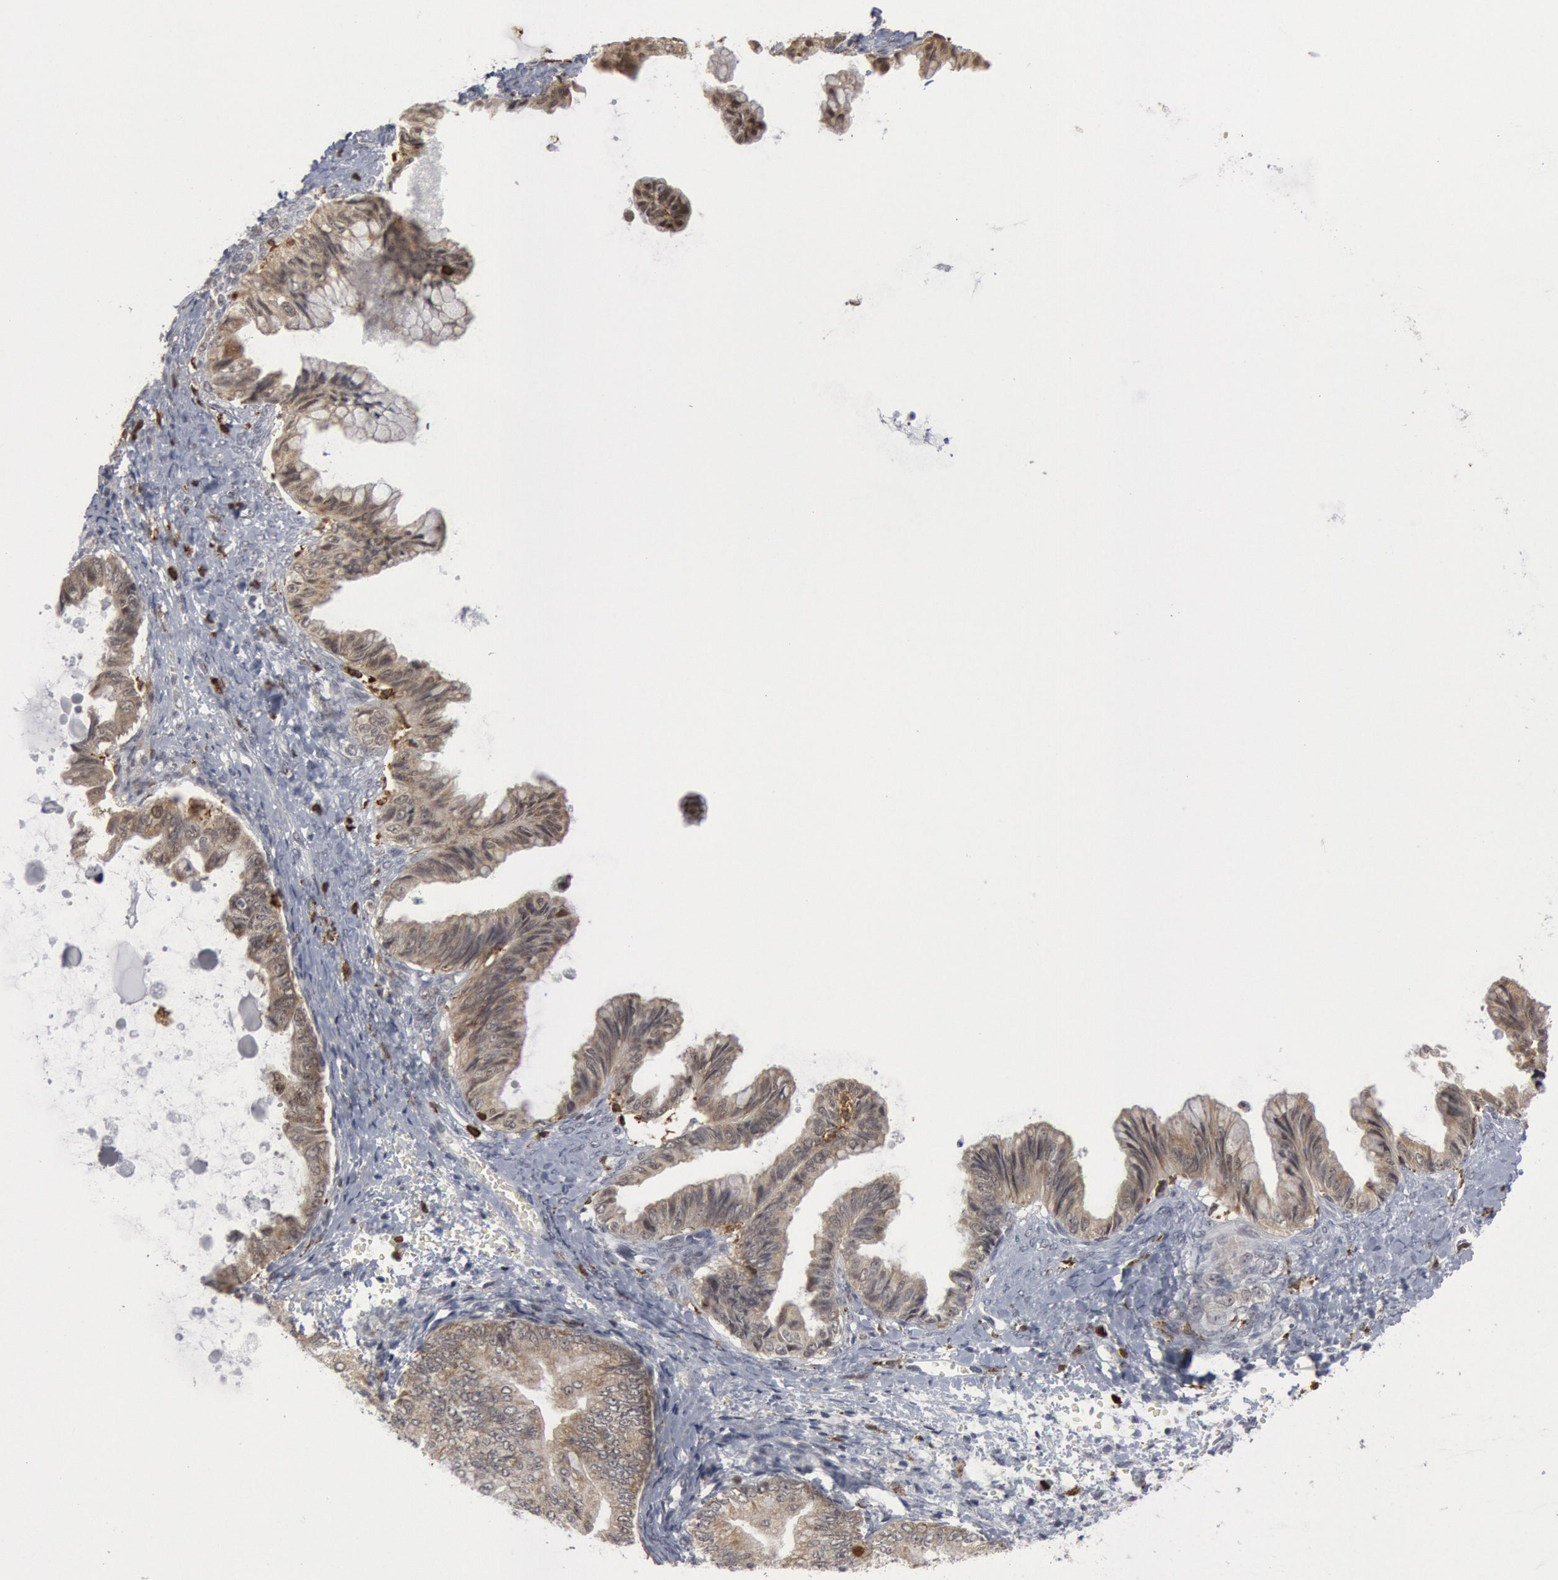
{"staining": {"intensity": "weak", "quantity": ">75%", "location": "cytoplasmic/membranous"}, "tissue": "ovarian cancer", "cell_type": "Tumor cells", "image_type": "cancer", "snomed": [{"axis": "morphology", "description": "Cystadenocarcinoma, mucinous, NOS"}, {"axis": "topography", "description": "Ovary"}], "caption": "A brown stain highlights weak cytoplasmic/membranous positivity of a protein in ovarian cancer tumor cells. (Stains: DAB in brown, nuclei in blue, Microscopy: brightfield microscopy at high magnification).", "gene": "PTPN6", "patient": {"sex": "female", "age": 36}}